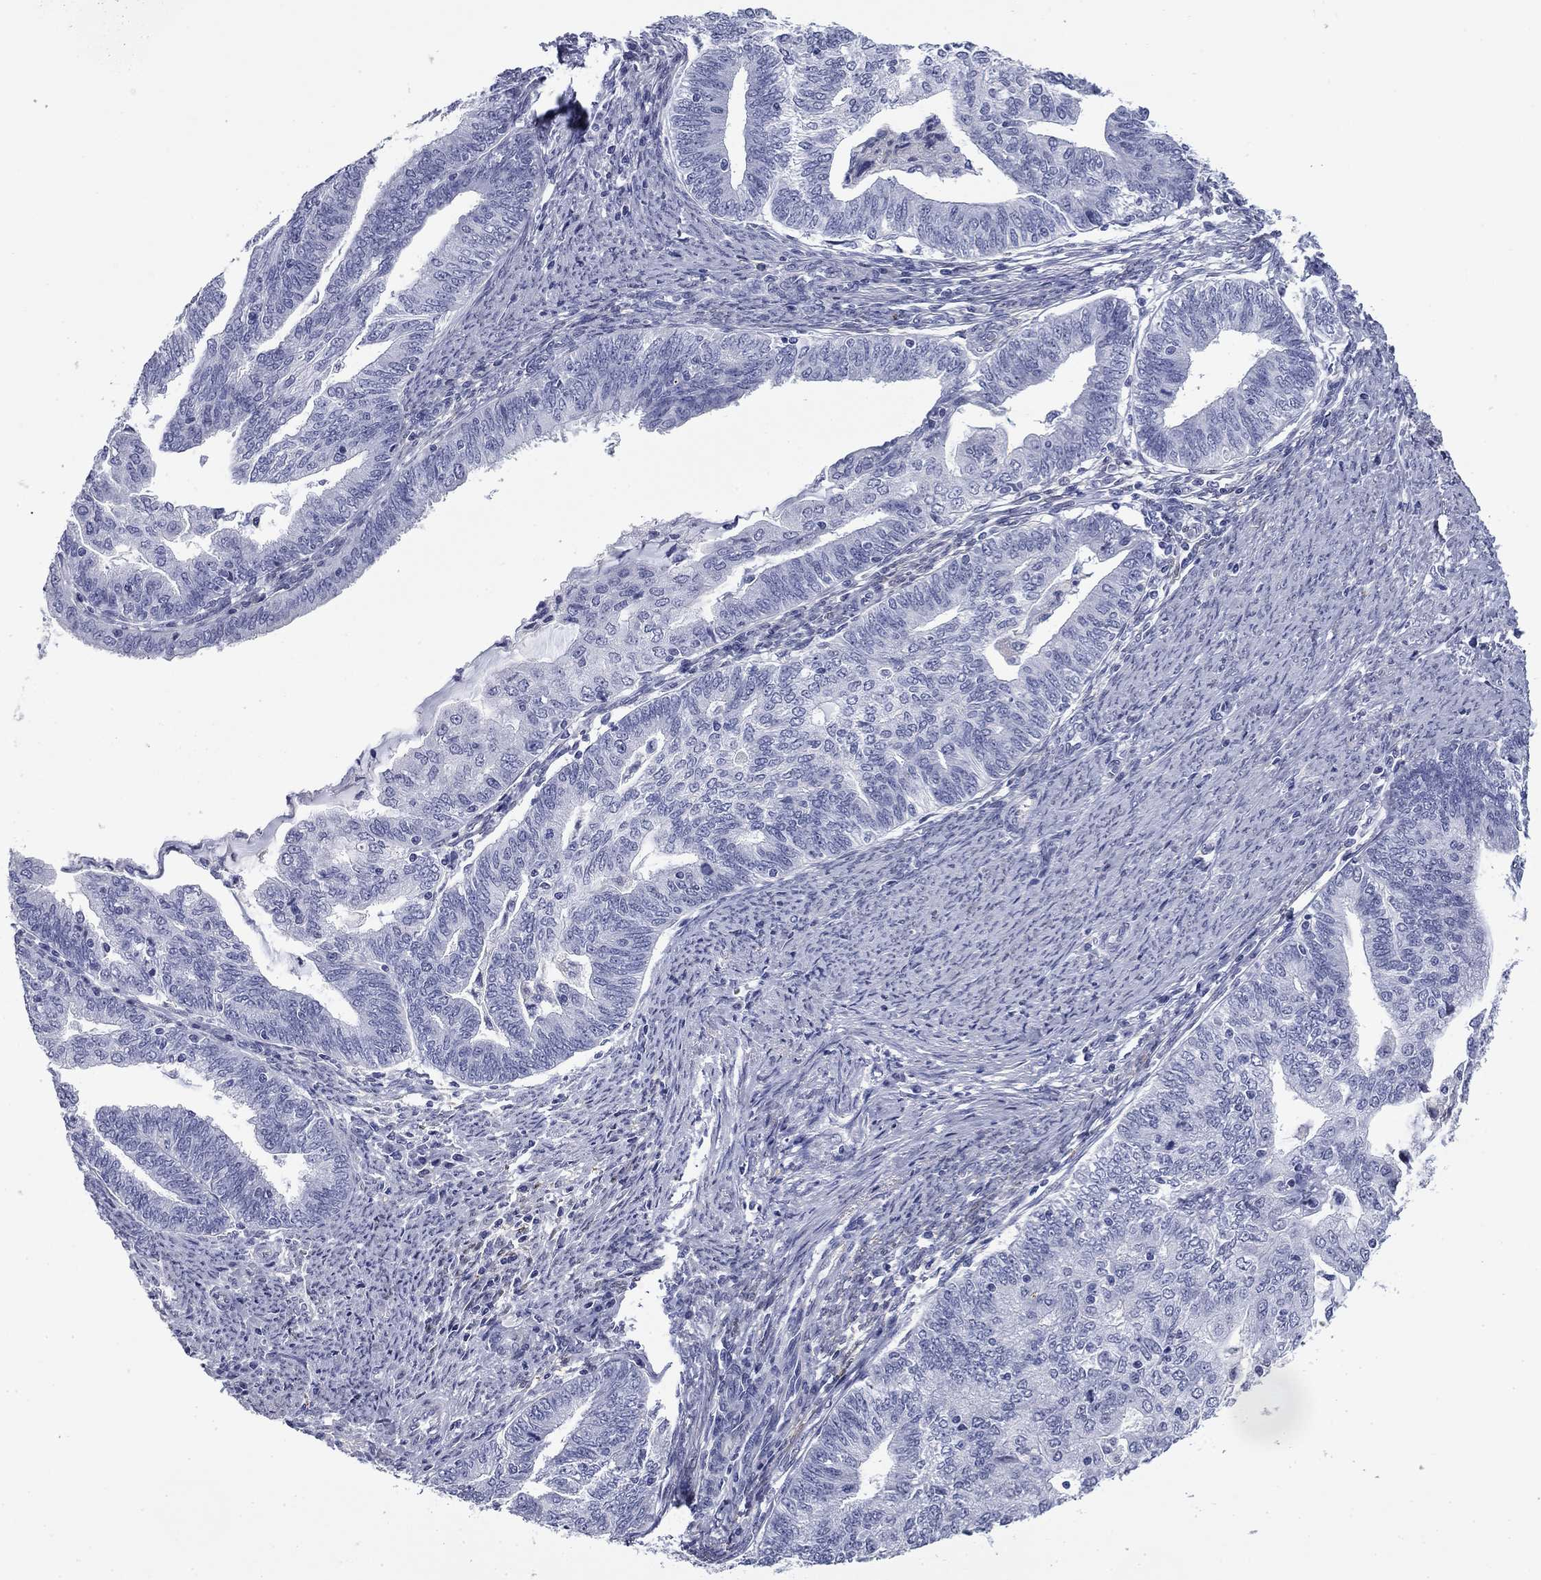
{"staining": {"intensity": "negative", "quantity": "none", "location": "none"}, "tissue": "endometrial cancer", "cell_type": "Tumor cells", "image_type": "cancer", "snomed": [{"axis": "morphology", "description": "Adenocarcinoma, NOS"}, {"axis": "topography", "description": "Endometrium"}], "caption": "An image of adenocarcinoma (endometrial) stained for a protein demonstrates no brown staining in tumor cells.", "gene": "BCL2L14", "patient": {"sex": "female", "age": 82}}